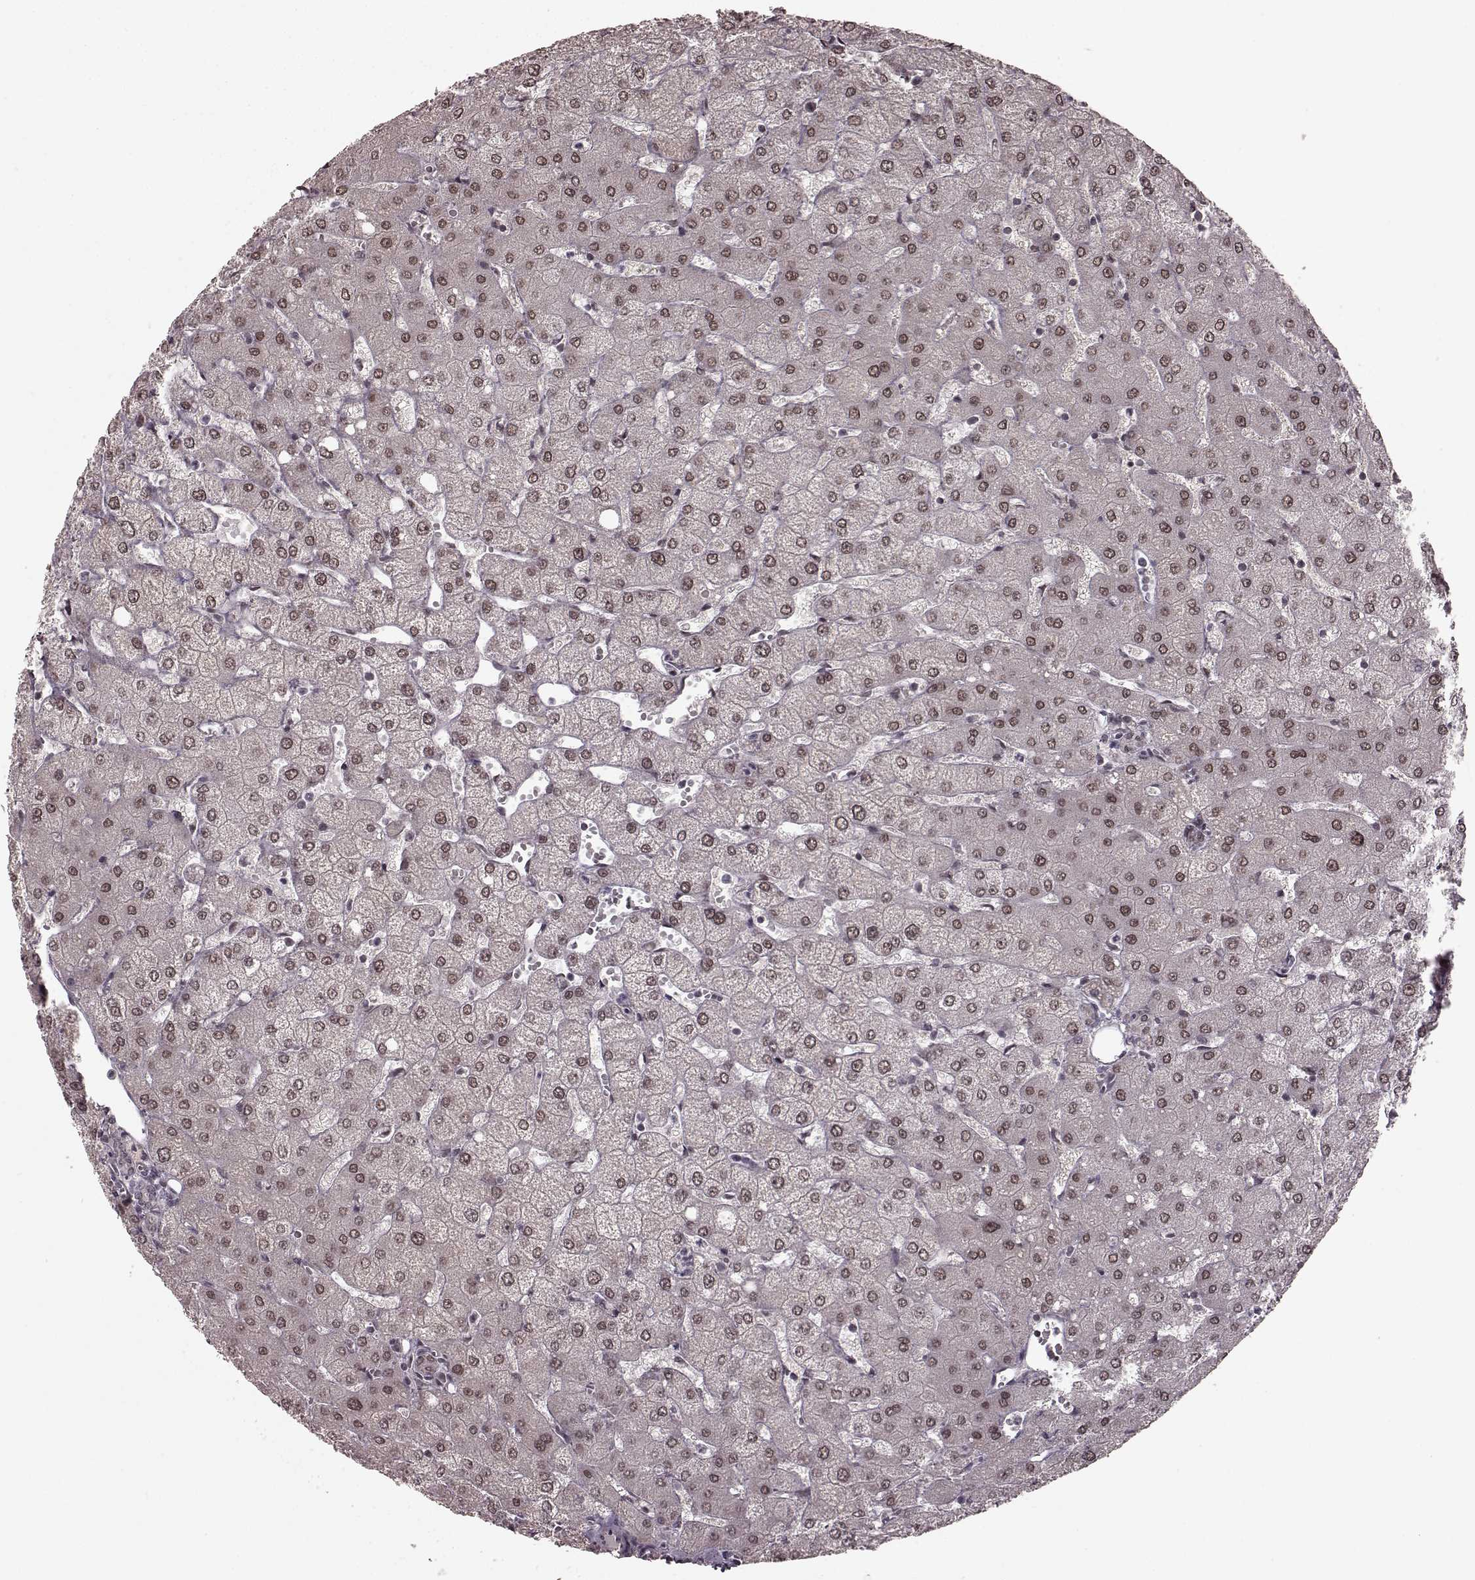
{"staining": {"intensity": "negative", "quantity": "none", "location": "none"}, "tissue": "liver", "cell_type": "Cholangiocytes", "image_type": "normal", "snomed": [{"axis": "morphology", "description": "Normal tissue, NOS"}, {"axis": "topography", "description": "Liver"}], "caption": "This histopathology image is of benign liver stained with immunohistochemistry to label a protein in brown with the nuclei are counter-stained blue. There is no positivity in cholangiocytes. (DAB immunohistochemistry (IHC) with hematoxylin counter stain).", "gene": "PLCB4", "patient": {"sex": "female", "age": 54}}